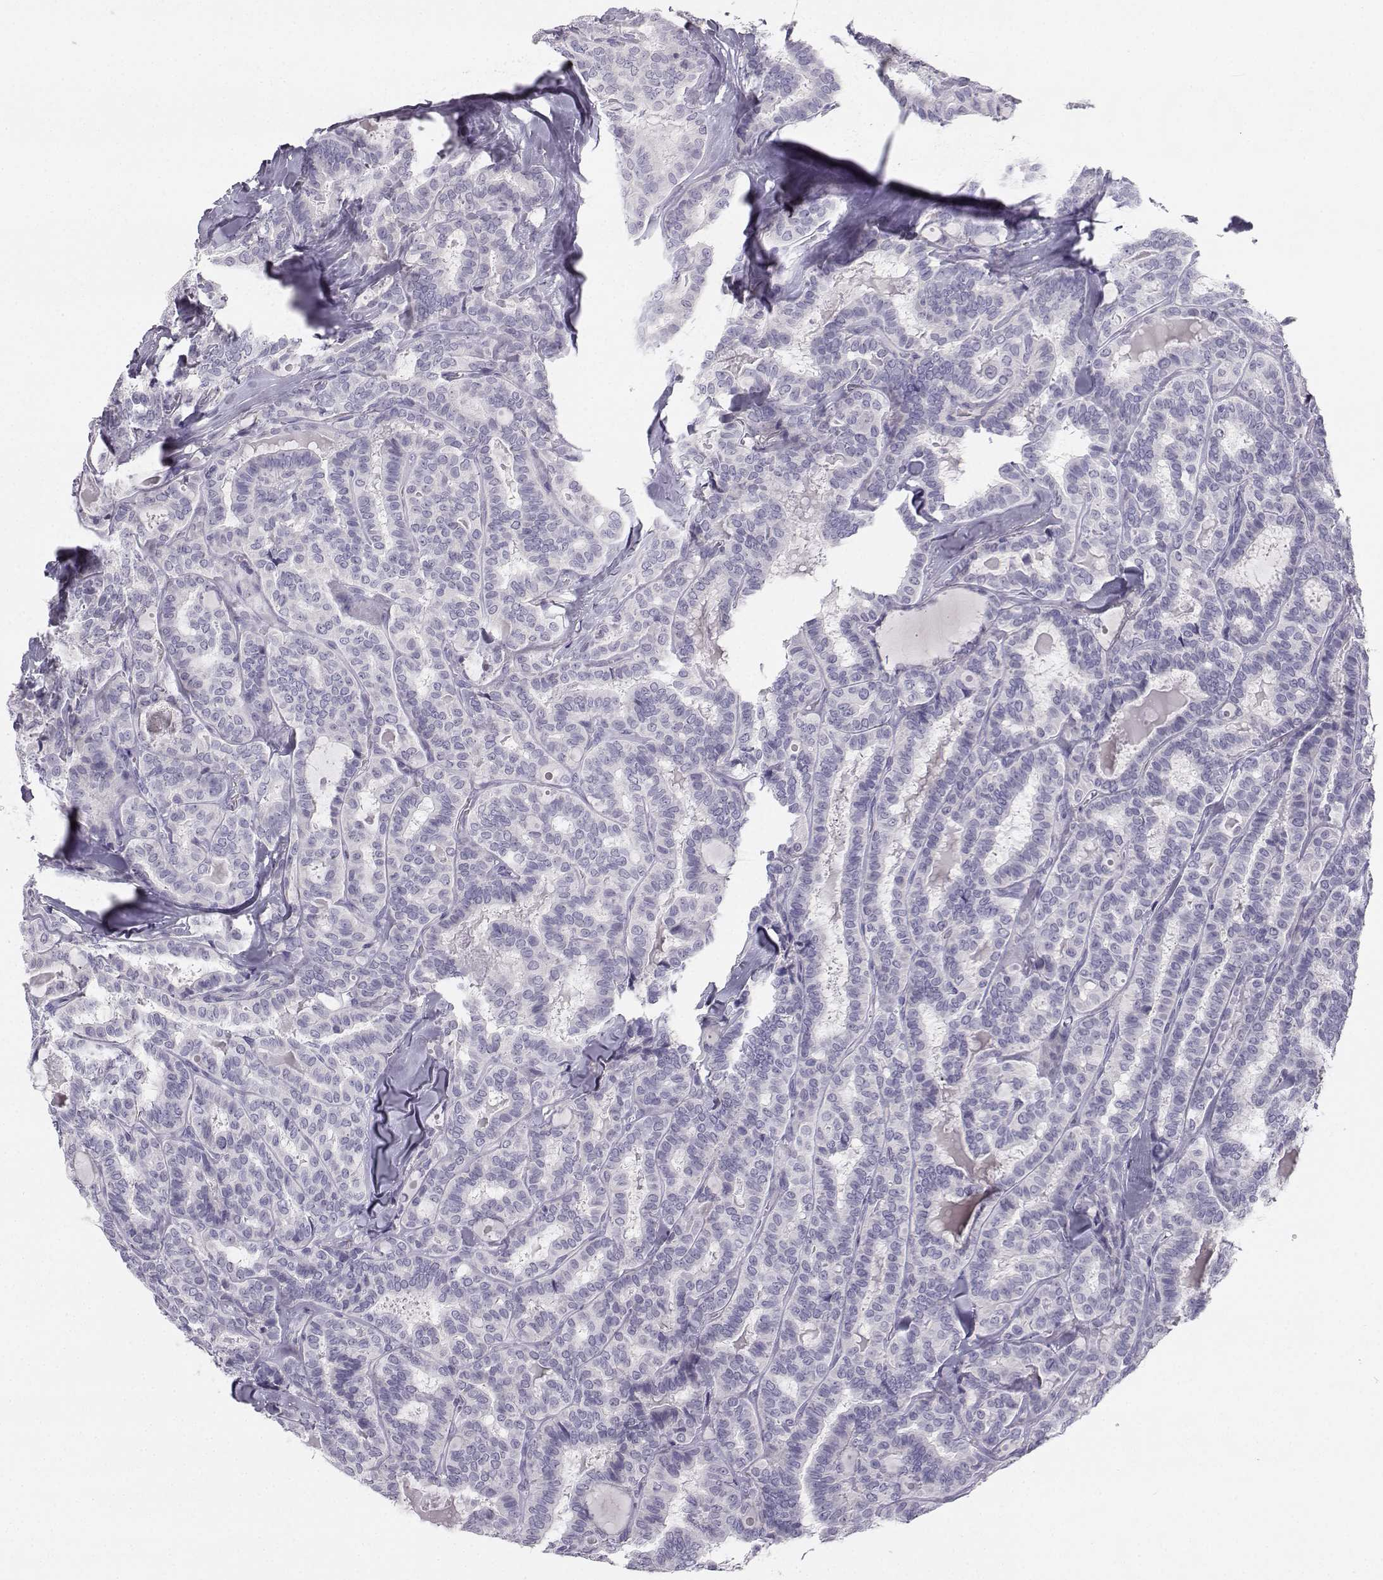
{"staining": {"intensity": "negative", "quantity": "none", "location": "none"}, "tissue": "thyroid cancer", "cell_type": "Tumor cells", "image_type": "cancer", "snomed": [{"axis": "morphology", "description": "Papillary adenocarcinoma, NOS"}, {"axis": "topography", "description": "Thyroid gland"}], "caption": "Human thyroid papillary adenocarcinoma stained for a protein using immunohistochemistry reveals no staining in tumor cells.", "gene": "SYCE1", "patient": {"sex": "female", "age": 39}}